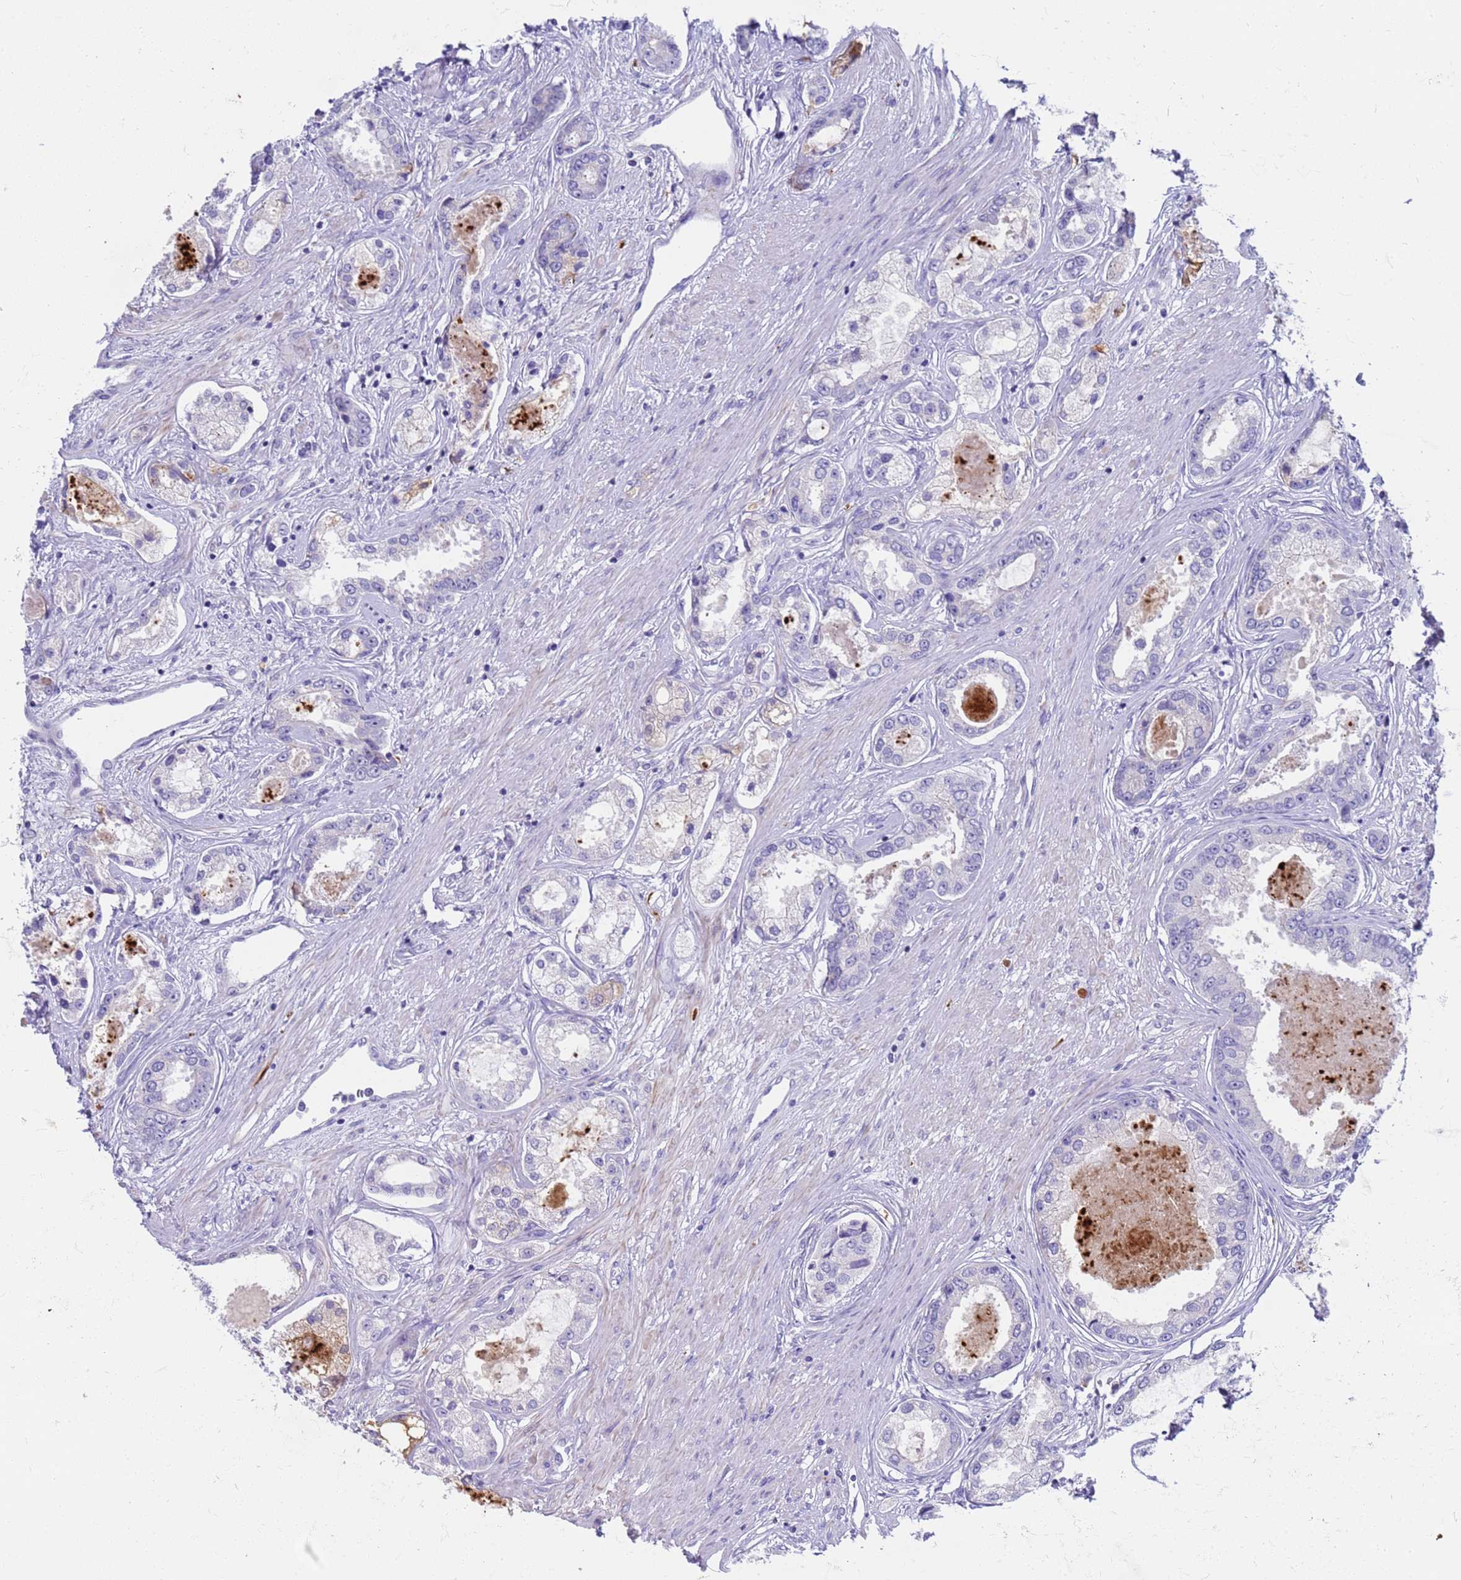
{"staining": {"intensity": "negative", "quantity": "none", "location": "none"}, "tissue": "prostate cancer", "cell_type": "Tumor cells", "image_type": "cancer", "snomed": [{"axis": "morphology", "description": "Adenocarcinoma, Low grade"}, {"axis": "topography", "description": "Prostate"}], "caption": "Prostate cancer (low-grade adenocarcinoma) was stained to show a protein in brown. There is no significant positivity in tumor cells.", "gene": "C4orf46", "patient": {"sex": "male", "age": 68}}